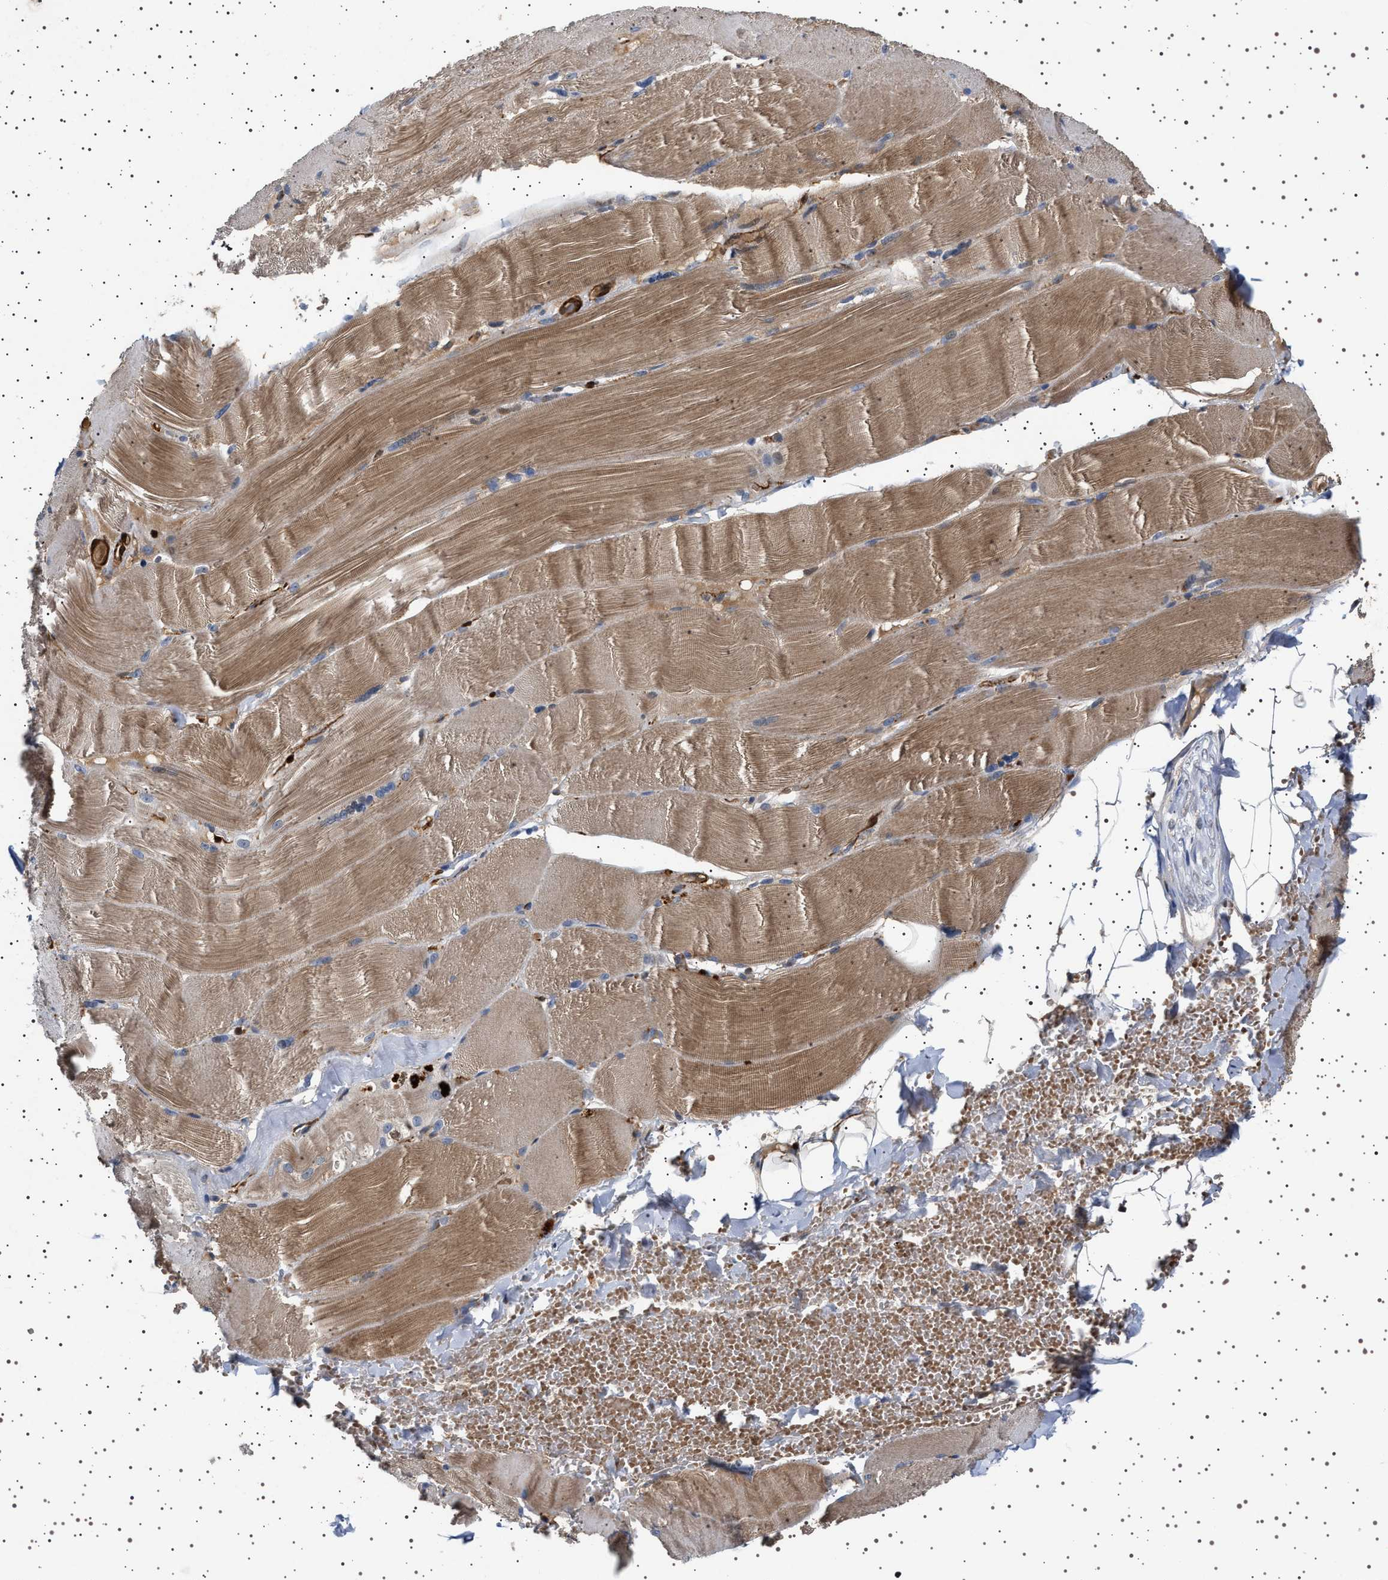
{"staining": {"intensity": "moderate", "quantity": ">75%", "location": "cytoplasmic/membranous"}, "tissue": "skeletal muscle", "cell_type": "Myocytes", "image_type": "normal", "snomed": [{"axis": "morphology", "description": "Normal tissue, NOS"}, {"axis": "topography", "description": "Skin"}, {"axis": "topography", "description": "Skeletal muscle"}], "caption": "Brown immunohistochemical staining in unremarkable human skeletal muscle demonstrates moderate cytoplasmic/membranous expression in approximately >75% of myocytes.", "gene": "GUCY1B1", "patient": {"sex": "male", "age": 83}}